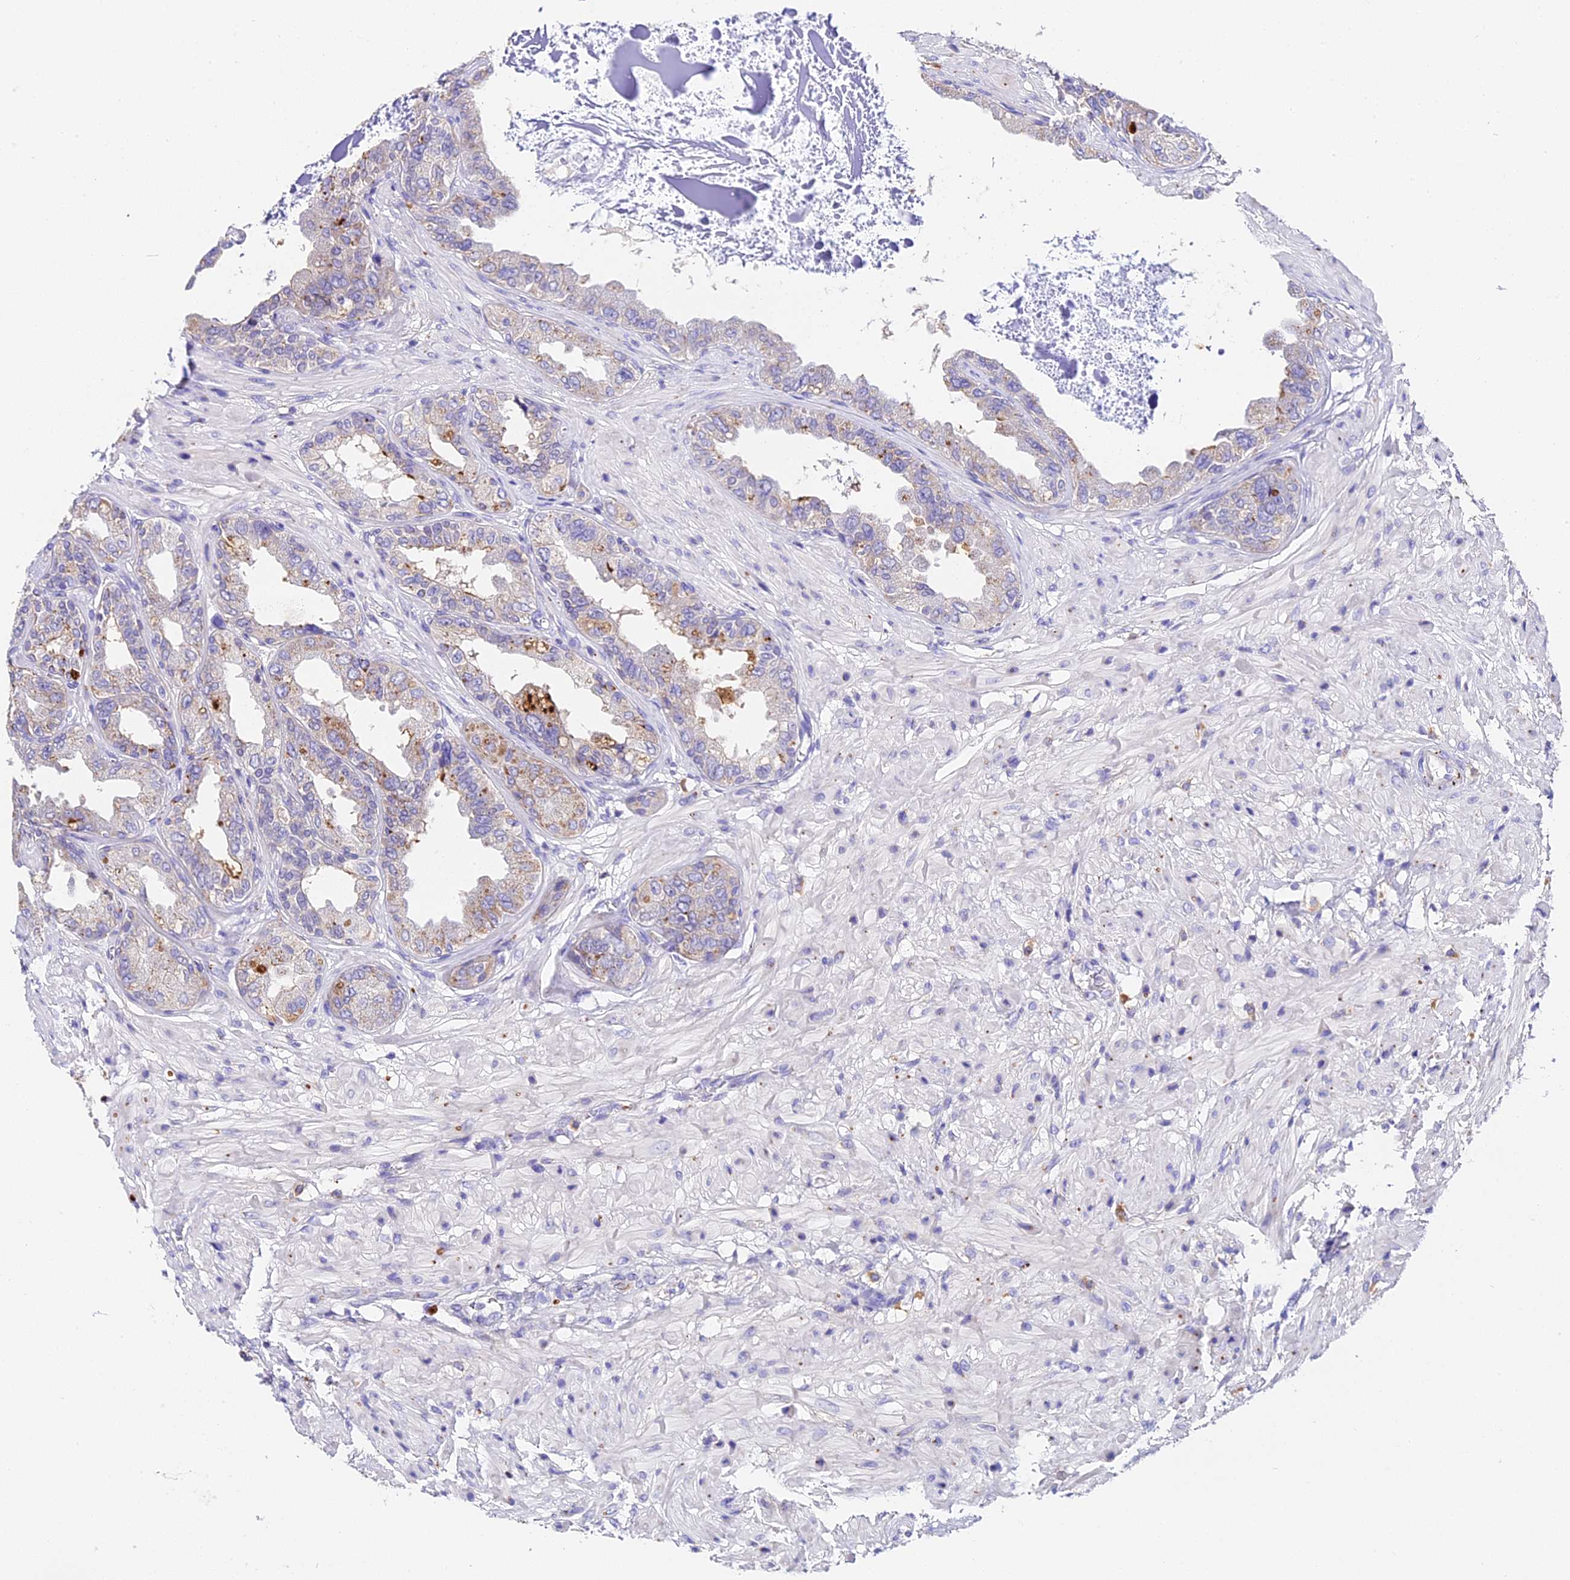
{"staining": {"intensity": "moderate", "quantity": "<25%", "location": "cytoplasmic/membranous"}, "tissue": "seminal vesicle", "cell_type": "Glandular cells", "image_type": "normal", "snomed": [{"axis": "morphology", "description": "Normal tissue, NOS"}, {"axis": "topography", "description": "Seminal veicle"}], "caption": "This histopathology image reveals IHC staining of benign seminal vesicle, with low moderate cytoplasmic/membranous positivity in about <25% of glandular cells.", "gene": "LYPD6", "patient": {"sex": "male", "age": 63}}